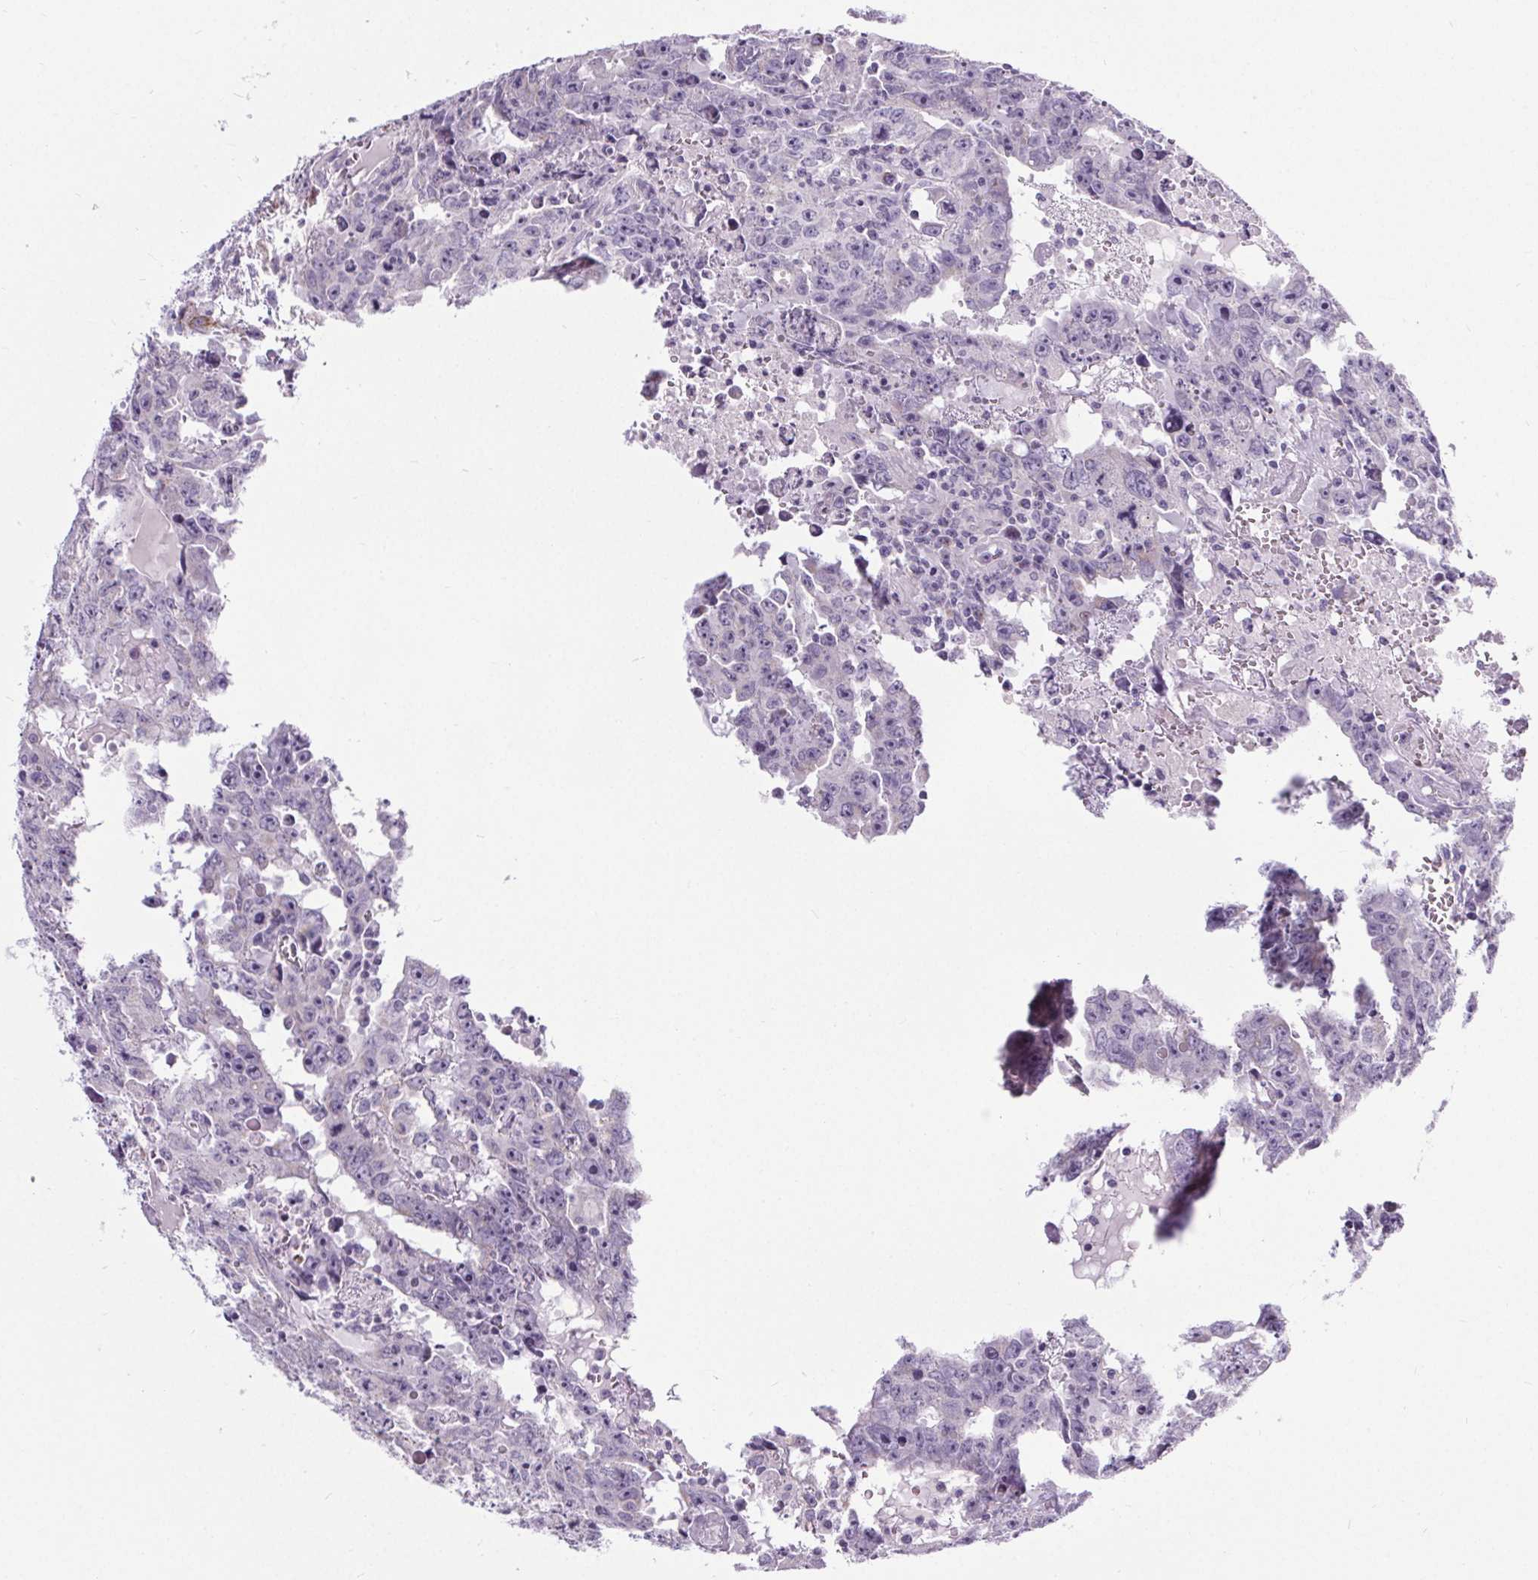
{"staining": {"intensity": "negative", "quantity": "none", "location": "none"}, "tissue": "testis cancer", "cell_type": "Tumor cells", "image_type": "cancer", "snomed": [{"axis": "morphology", "description": "Carcinoma, Embryonal, NOS"}, {"axis": "topography", "description": "Testis"}], "caption": "Immunohistochemistry (IHC) micrograph of neoplastic tissue: human testis cancer (embryonal carcinoma) stained with DAB reveals no significant protein staining in tumor cells.", "gene": "ELAVL2", "patient": {"sex": "male", "age": 22}}